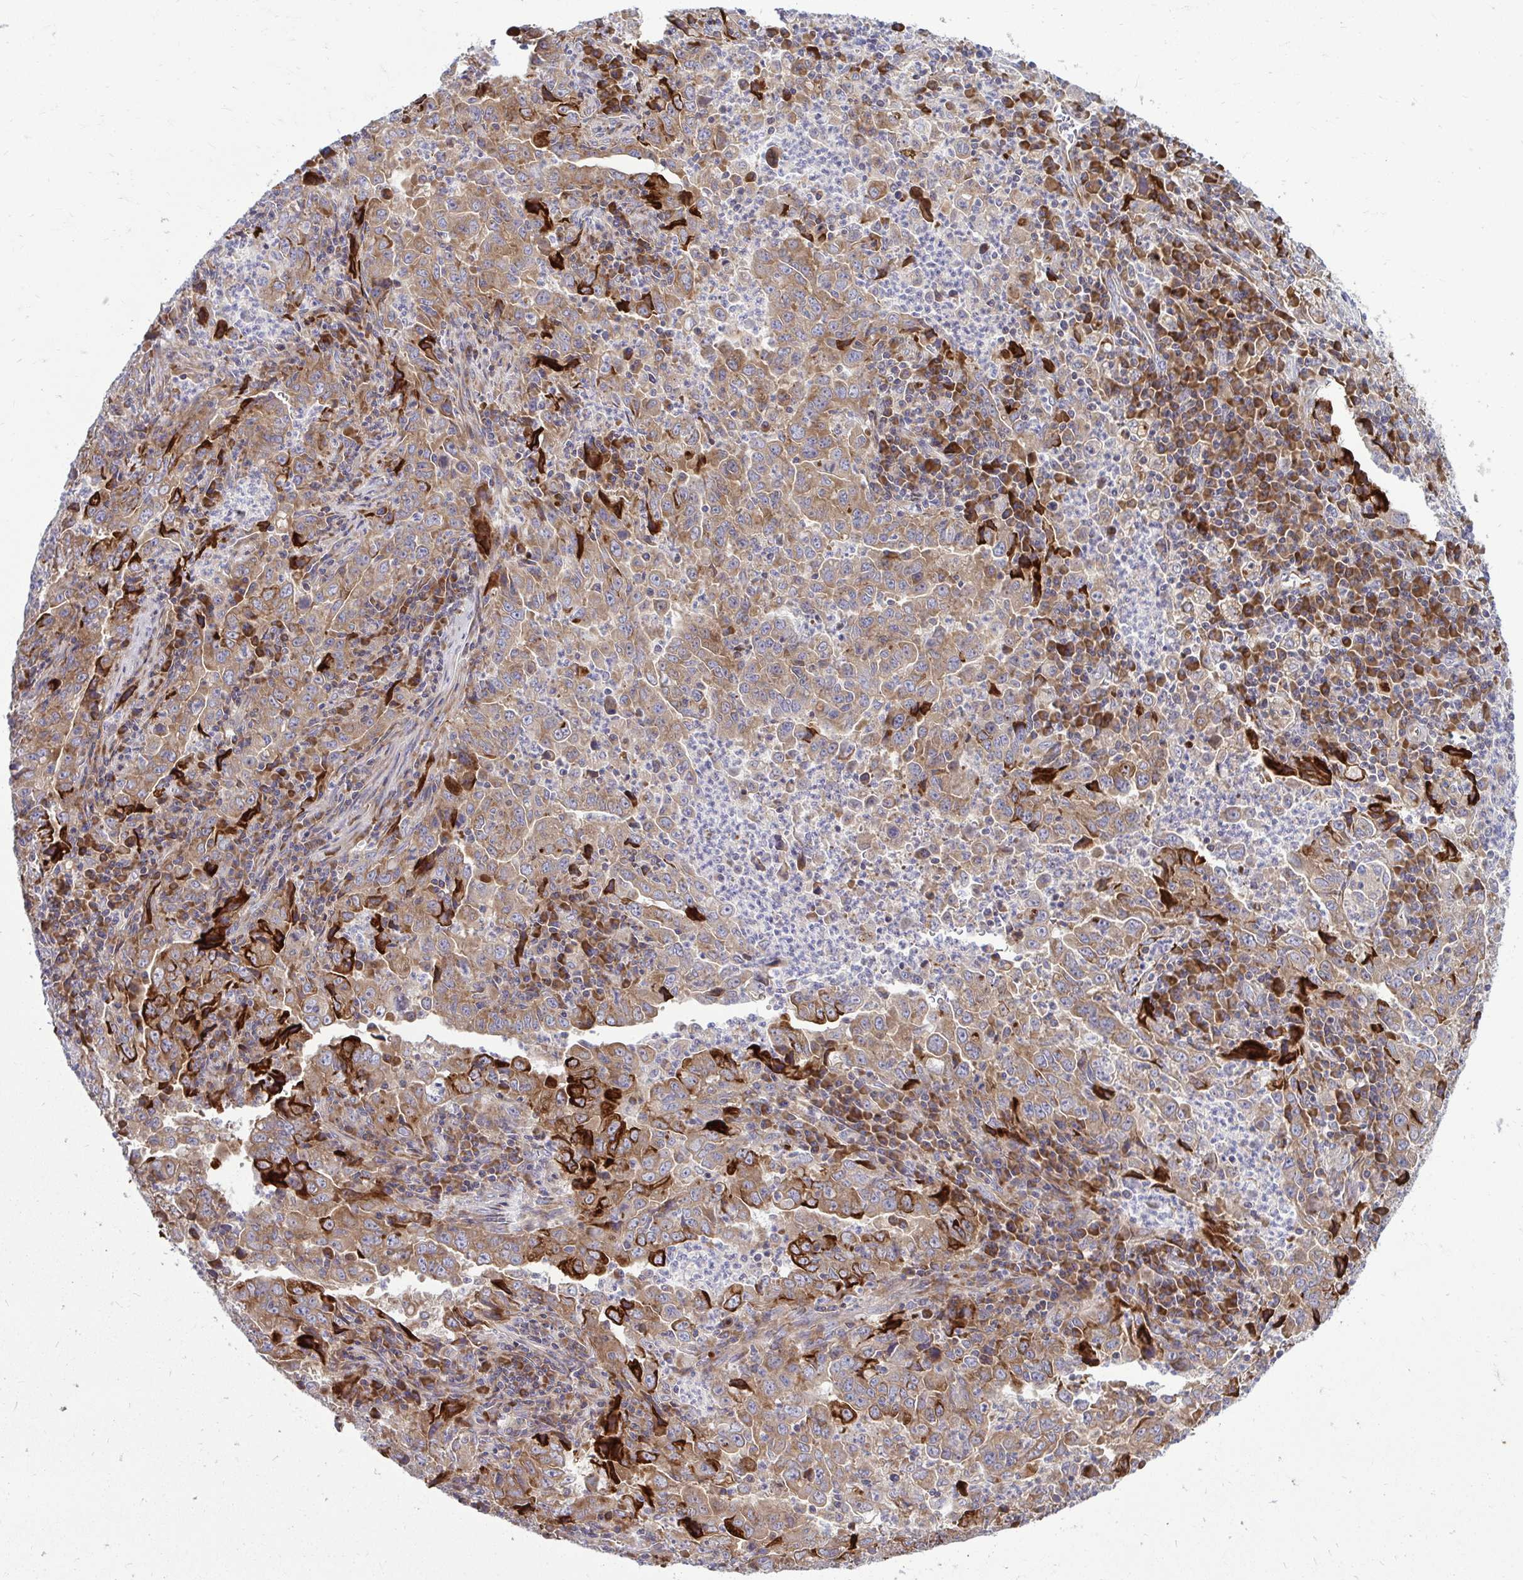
{"staining": {"intensity": "strong", "quantity": "25%-75%", "location": "cytoplasmic/membranous"}, "tissue": "lung cancer", "cell_type": "Tumor cells", "image_type": "cancer", "snomed": [{"axis": "morphology", "description": "Adenocarcinoma, NOS"}, {"axis": "topography", "description": "Lung"}], "caption": "A brown stain highlights strong cytoplasmic/membranous expression of a protein in lung adenocarcinoma tumor cells. (Stains: DAB in brown, nuclei in blue, Microscopy: brightfield microscopy at high magnification).", "gene": "GFPT2", "patient": {"sex": "male", "age": 67}}